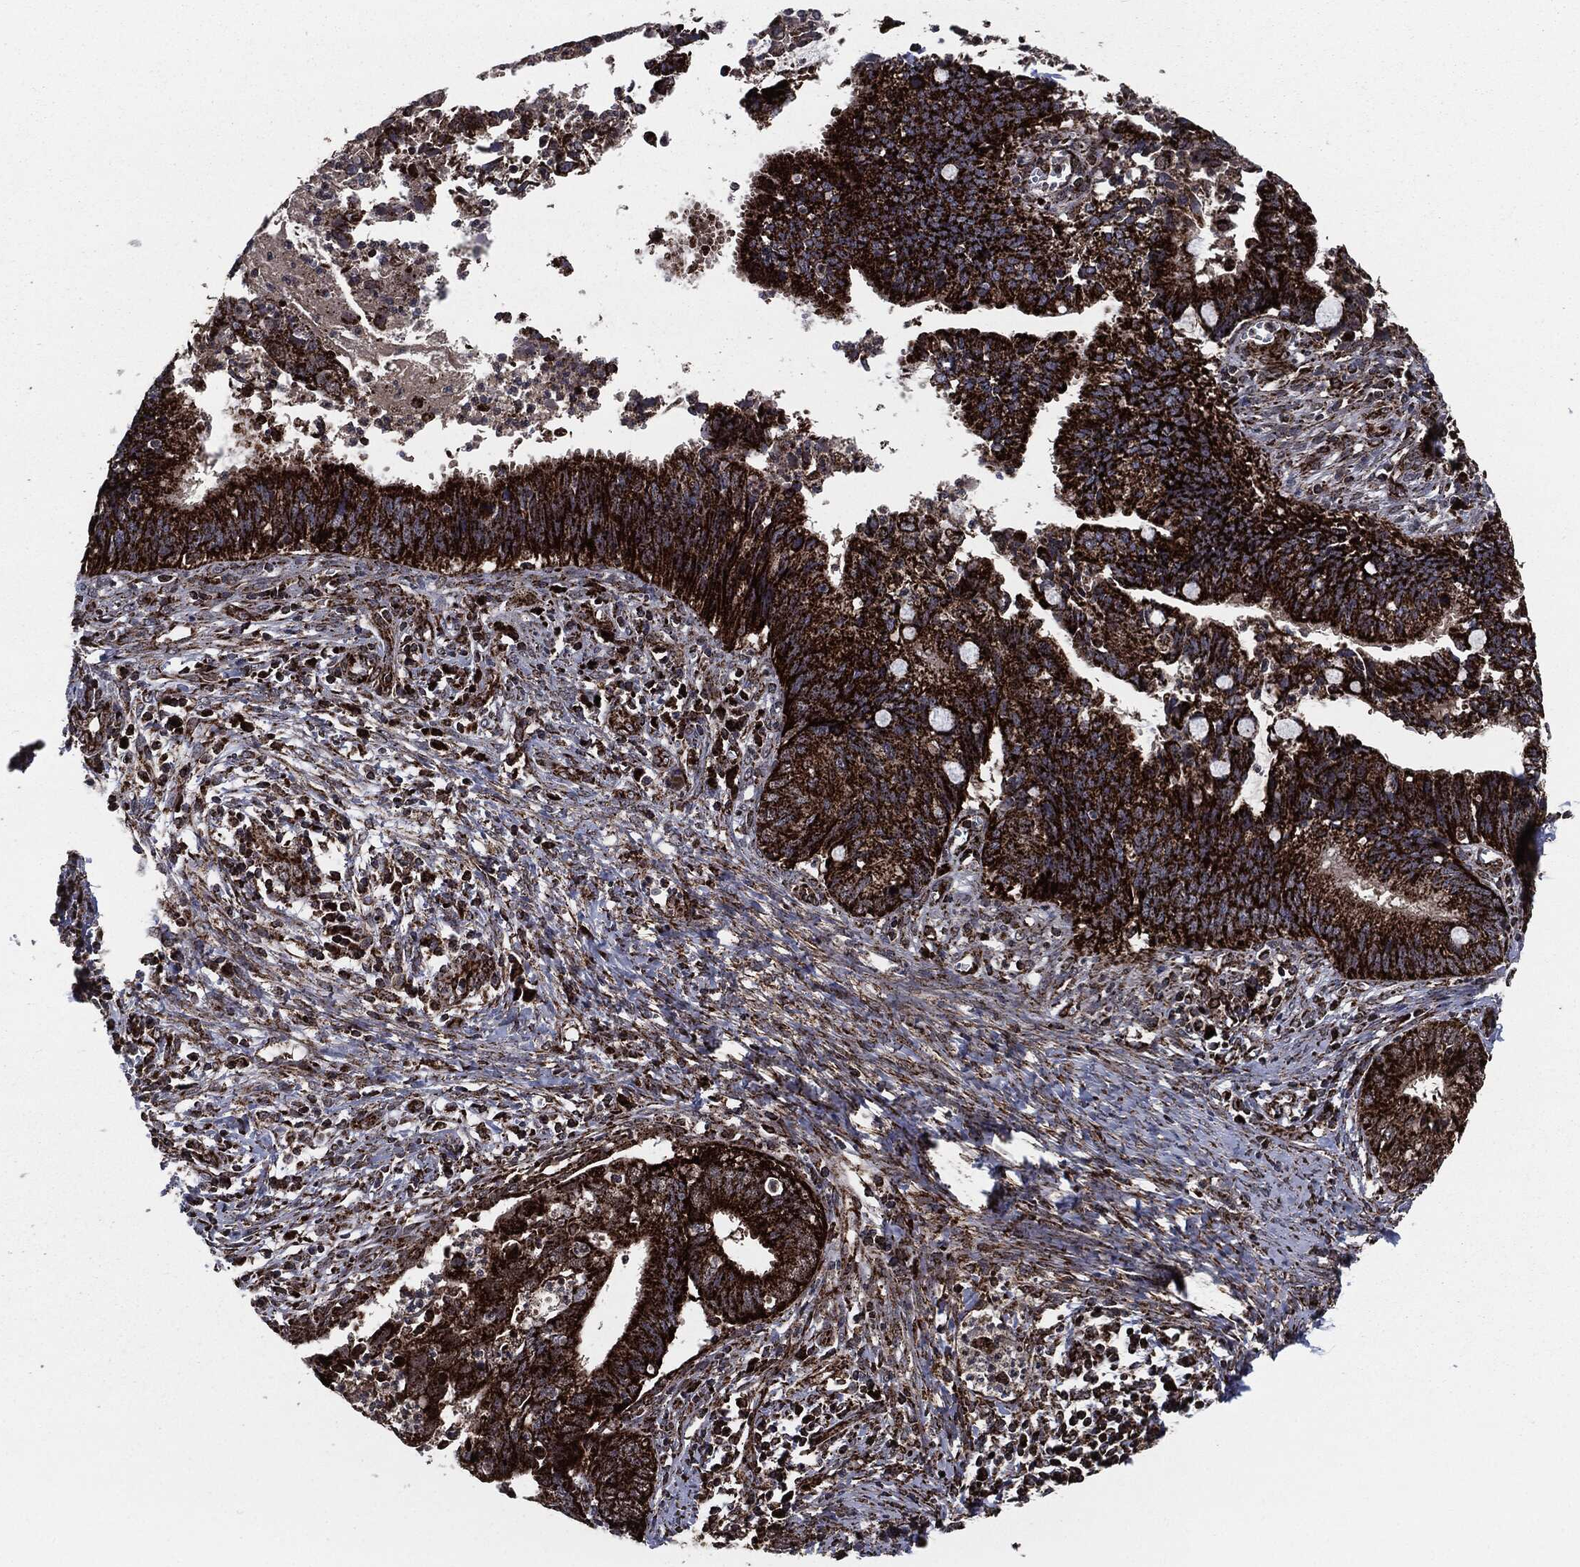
{"staining": {"intensity": "strong", "quantity": ">75%", "location": "cytoplasmic/membranous"}, "tissue": "cervical cancer", "cell_type": "Tumor cells", "image_type": "cancer", "snomed": [{"axis": "morphology", "description": "Adenocarcinoma, NOS"}, {"axis": "topography", "description": "Cervix"}], "caption": "Cervical adenocarcinoma tissue demonstrates strong cytoplasmic/membranous staining in about >75% of tumor cells, visualized by immunohistochemistry.", "gene": "FH", "patient": {"sex": "female", "age": 42}}